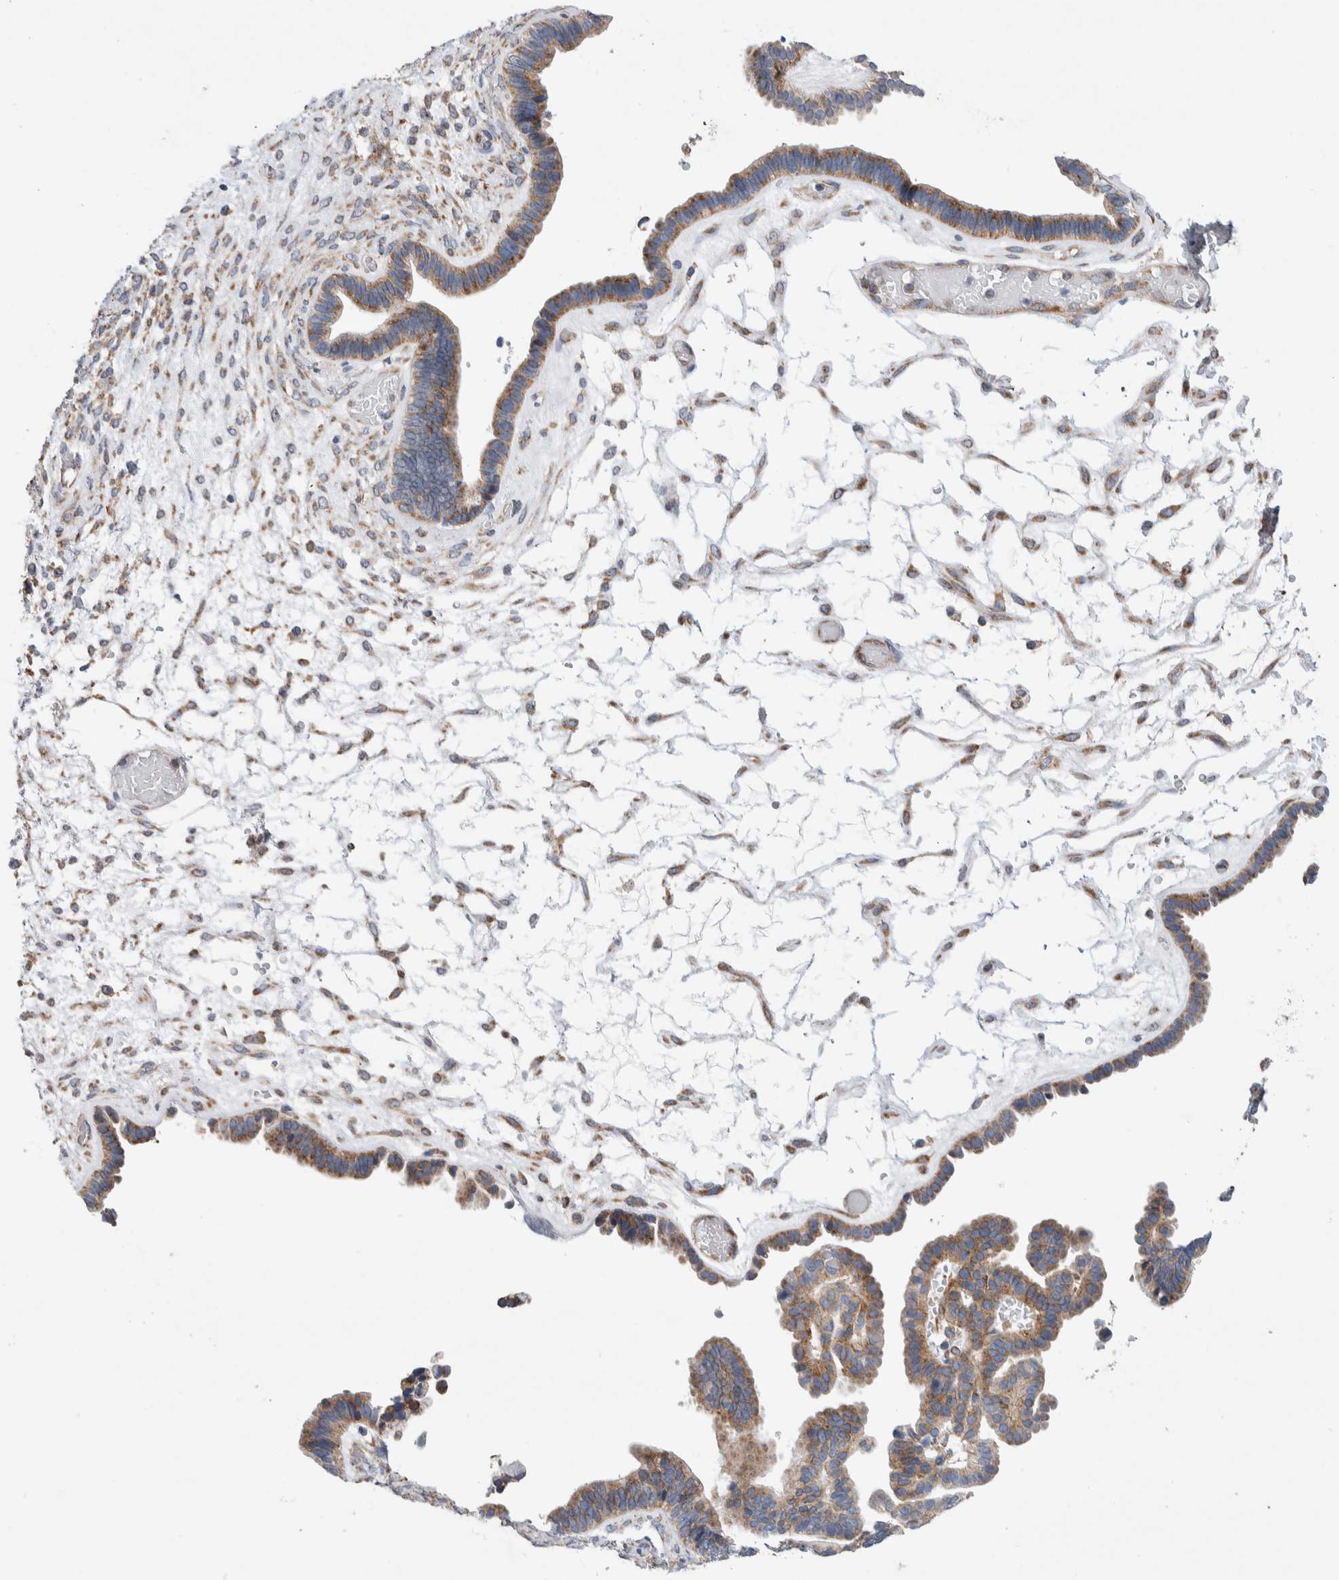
{"staining": {"intensity": "moderate", "quantity": ">75%", "location": "cytoplasmic/membranous"}, "tissue": "ovarian cancer", "cell_type": "Tumor cells", "image_type": "cancer", "snomed": [{"axis": "morphology", "description": "Cystadenocarcinoma, serous, NOS"}, {"axis": "topography", "description": "Ovary"}], "caption": "Immunohistochemical staining of human ovarian cancer (serous cystadenocarcinoma) exhibits moderate cytoplasmic/membranous protein staining in approximately >75% of tumor cells. Nuclei are stained in blue.", "gene": "RACK1", "patient": {"sex": "female", "age": 56}}